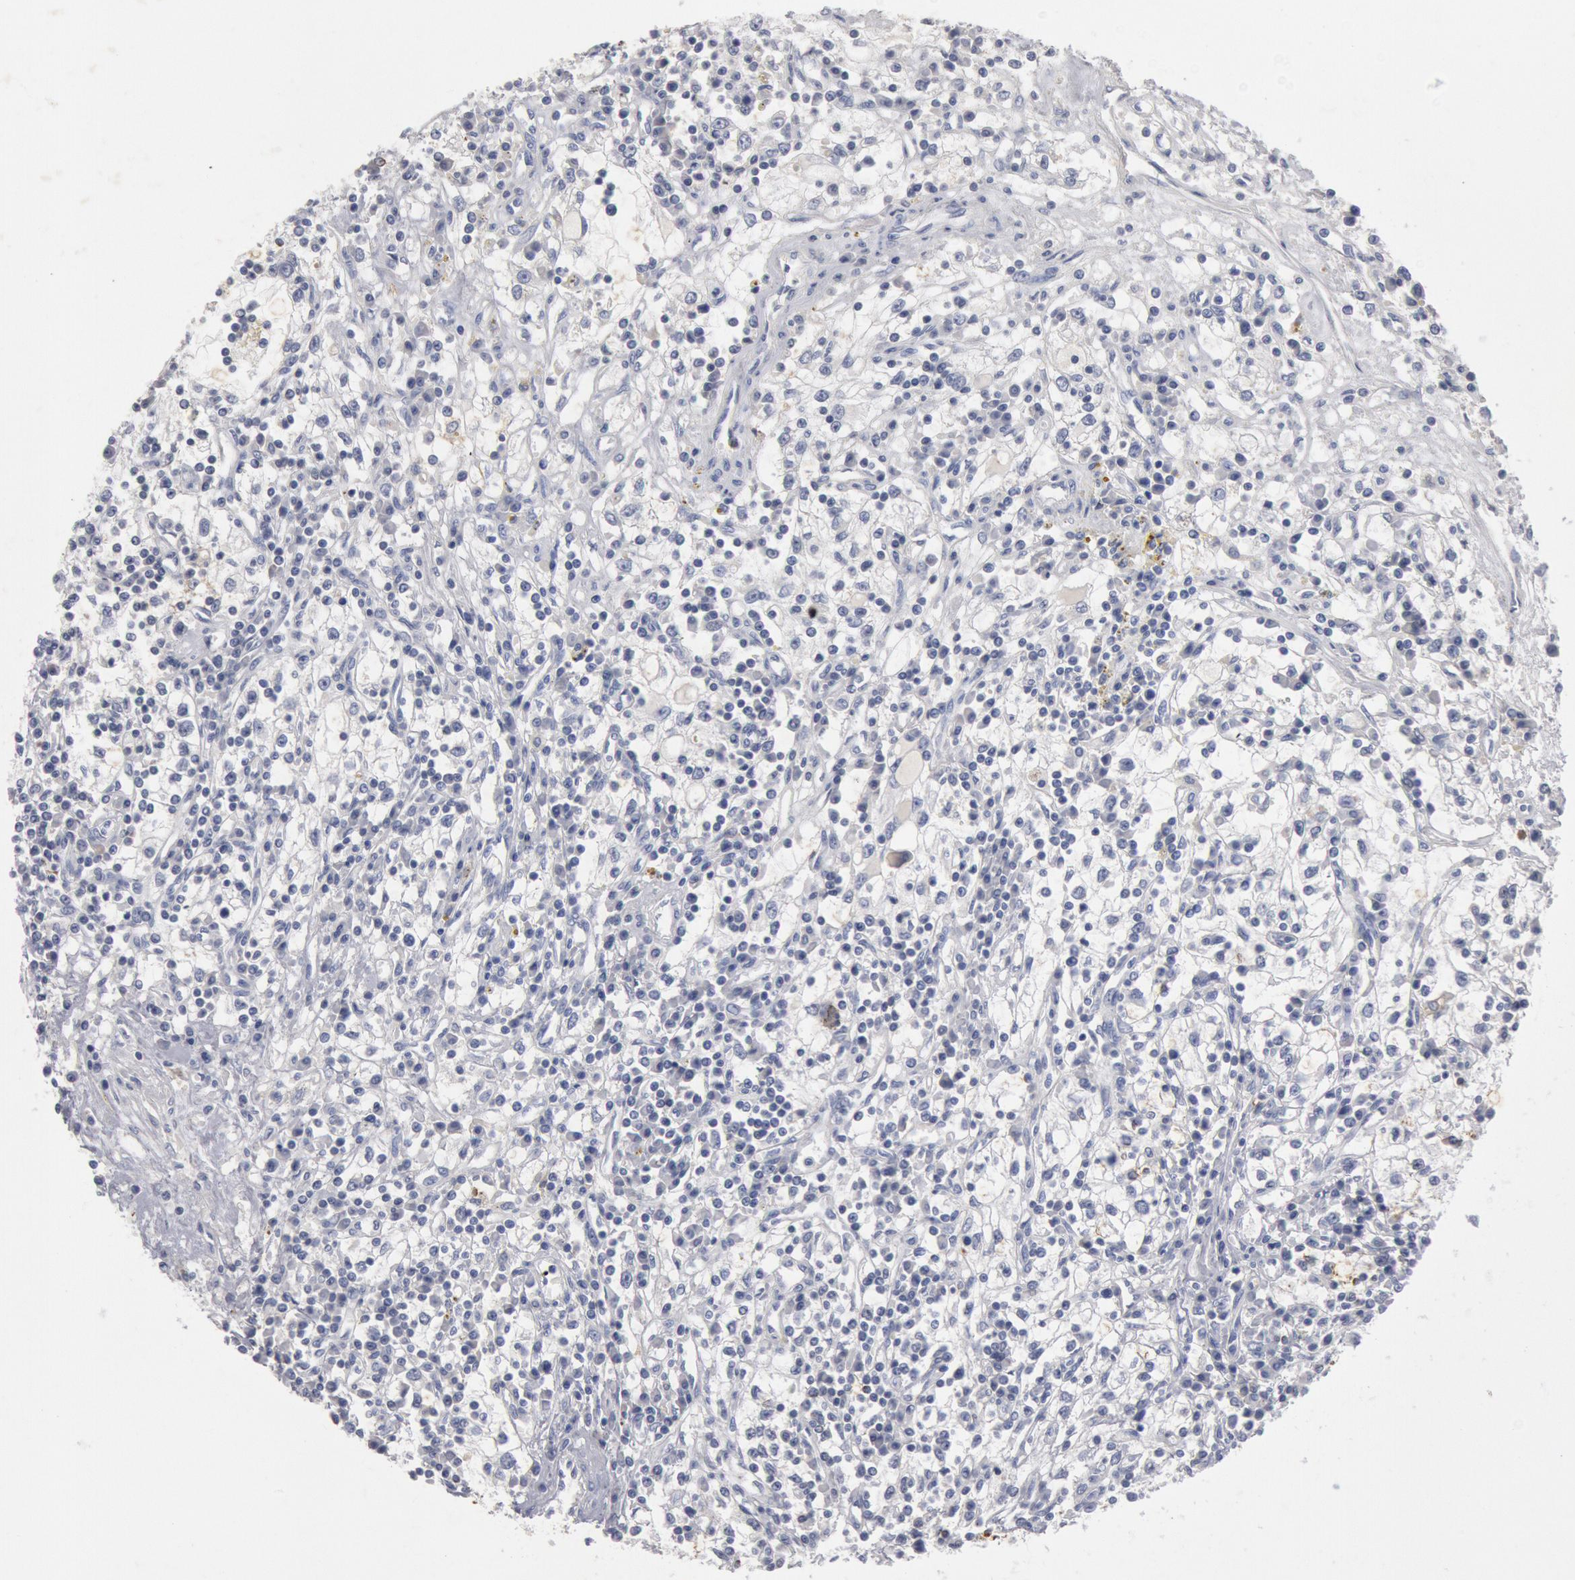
{"staining": {"intensity": "negative", "quantity": "none", "location": "none"}, "tissue": "renal cancer", "cell_type": "Tumor cells", "image_type": "cancer", "snomed": [{"axis": "morphology", "description": "Adenocarcinoma, NOS"}, {"axis": "topography", "description": "Kidney"}], "caption": "This micrograph is of renal cancer stained with IHC to label a protein in brown with the nuclei are counter-stained blue. There is no staining in tumor cells.", "gene": "FOXA2", "patient": {"sex": "male", "age": 82}}